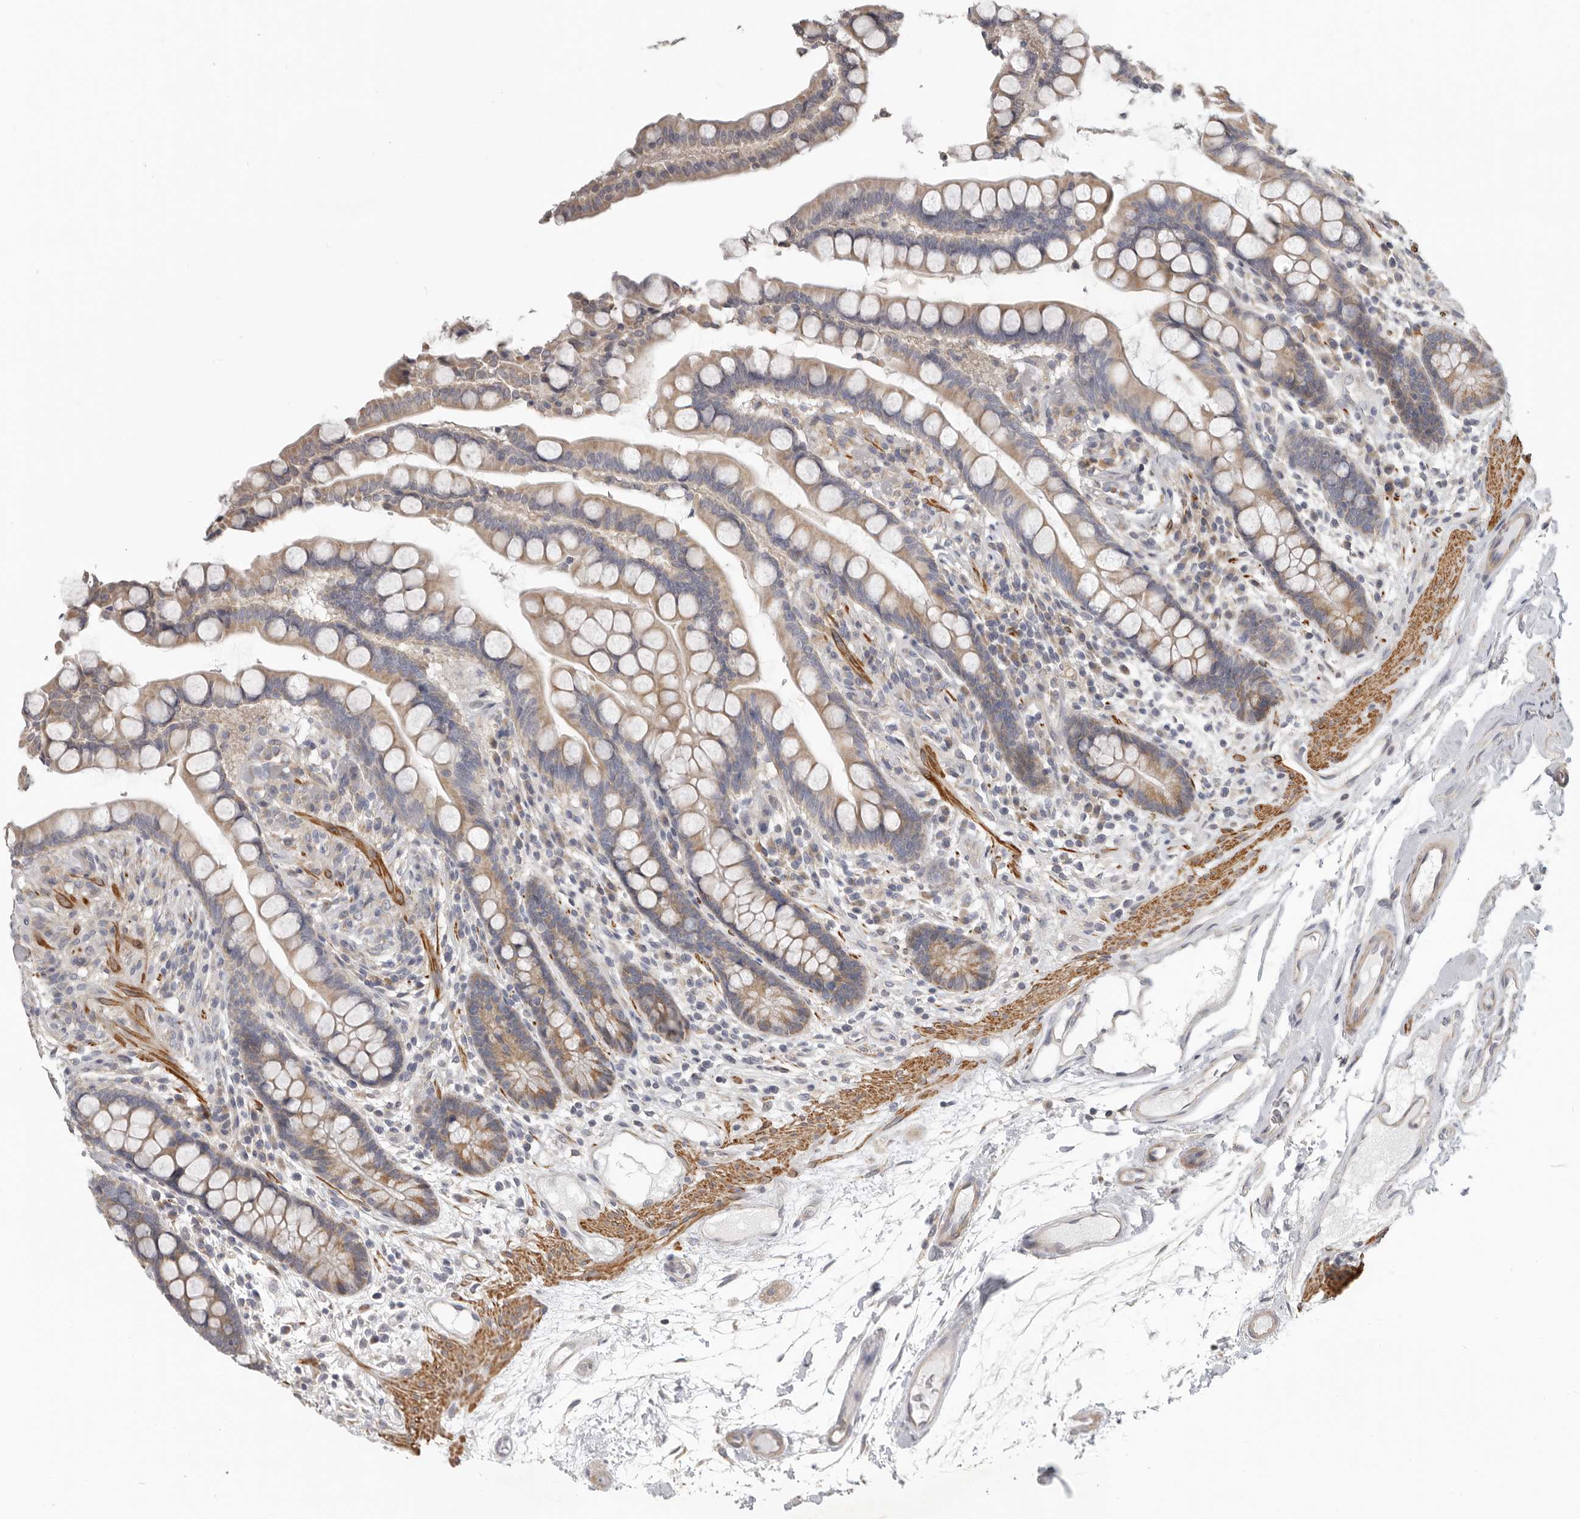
{"staining": {"intensity": "weak", "quantity": ">75%", "location": "cytoplasmic/membranous"}, "tissue": "colon", "cell_type": "Endothelial cells", "image_type": "normal", "snomed": [{"axis": "morphology", "description": "Normal tissue, NOS"}, {"axis": "topography", "description": "Colon"}], "caption": "A high-resolution histopathology image shows immunohistochemistry (IHC) staining of normal colon, which demonstrates weak cytoplasmic/membranous positivity in about >75% of endothelial cells.", "gene": "UNK", "patient": {"sex": "male", "age": 73}}